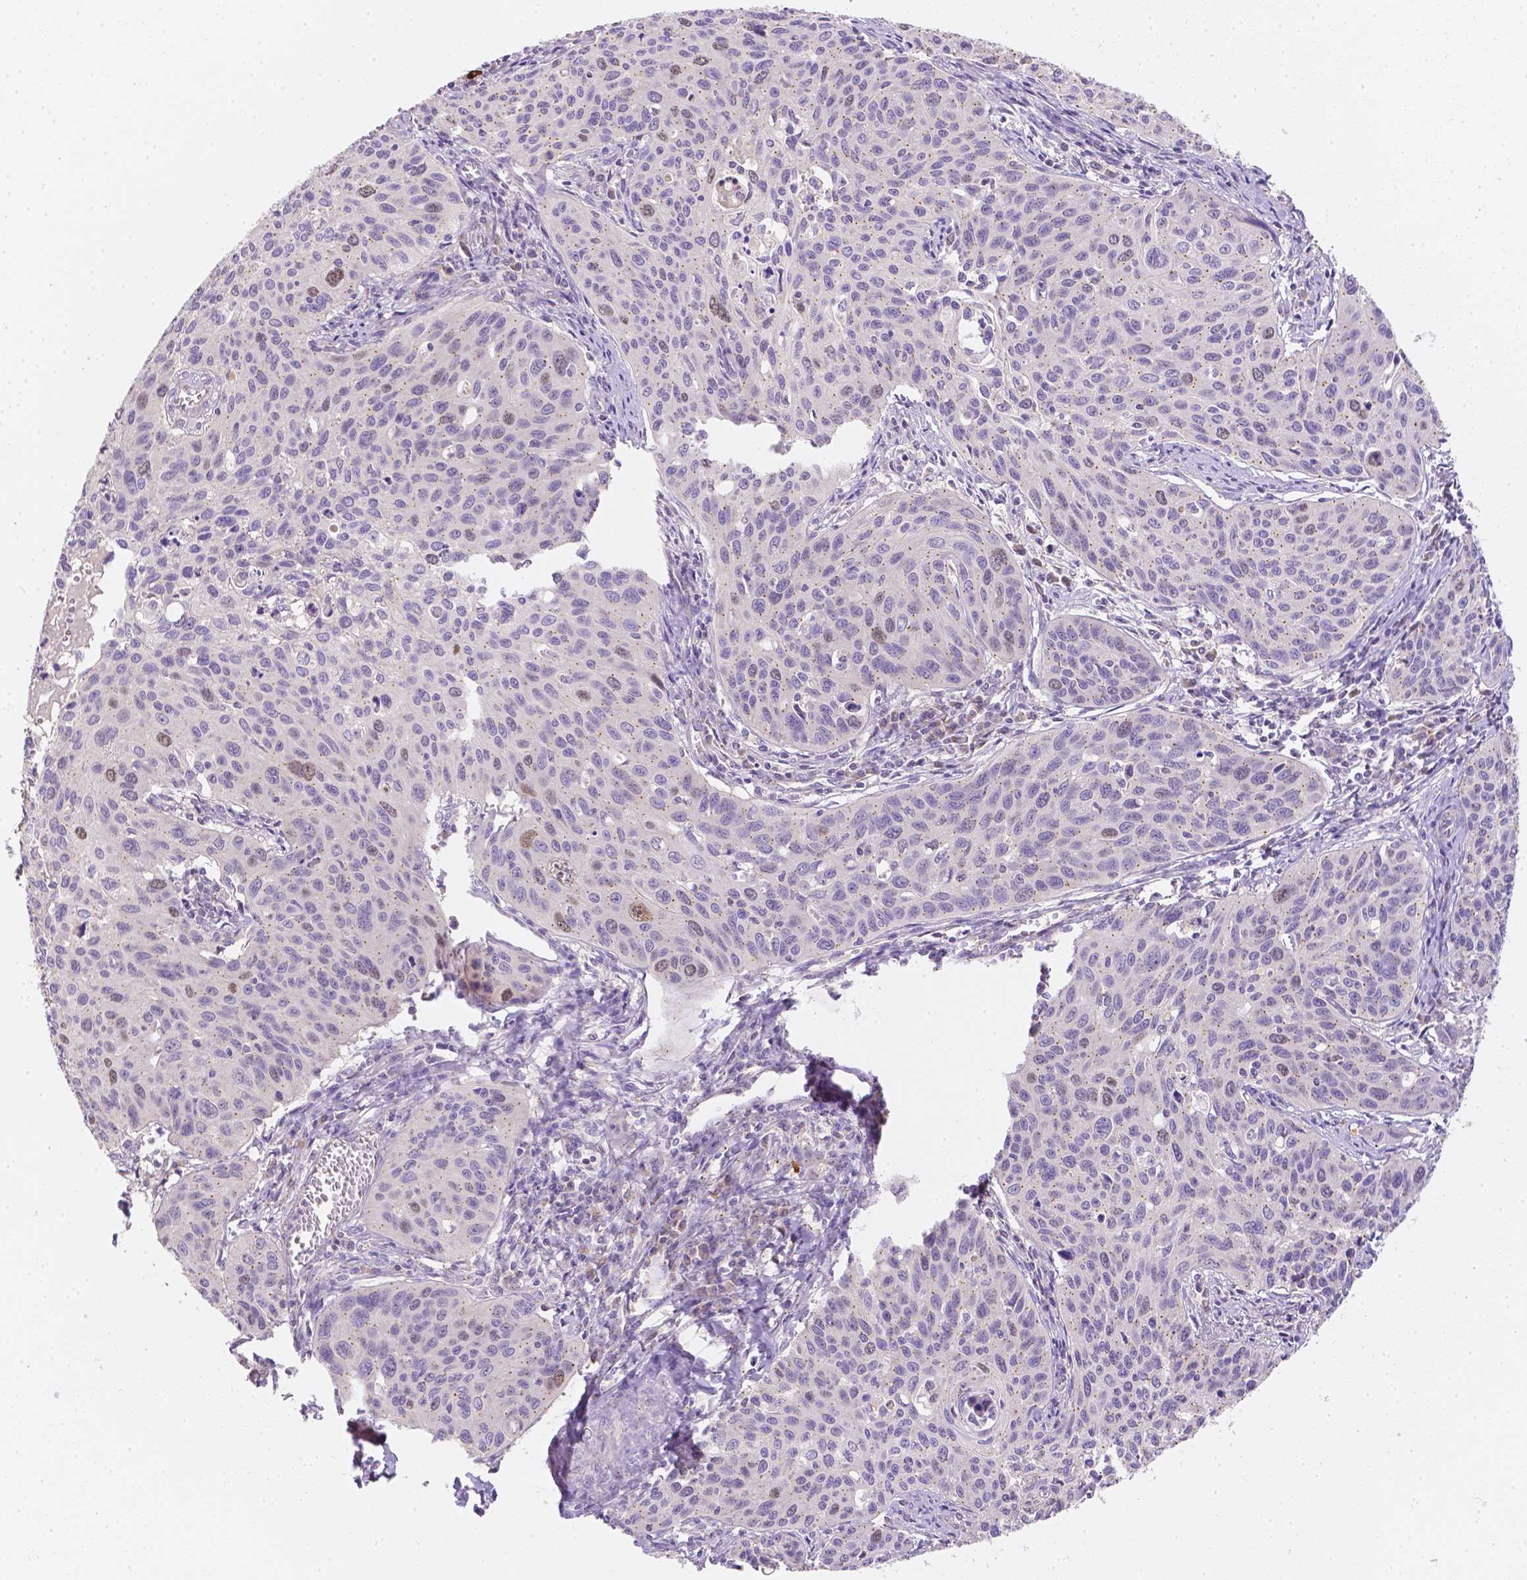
{"staining": {"intensity": "negative", "quantity": "none", "location": "none"}, "tissue": "cervical cancer", "cell_type": "Tumor cells", "image_type": "cancer", "snomed": [{"axis": "morphology", "description": "Squamous cell carcinoma, NOS"}, {"axis": "topography", "description": "Cervix"}], "caption": "Immunohistochemistry (IHC) photomicrograph of human cervical cancer (squamous cell carcinoma) stained for a protein (brown), which exhibits no positivity in tumor cells. Nuclei are stained in blue.", "gene": "C10orf67", "patient": {"sex": "female", "age": 31}}